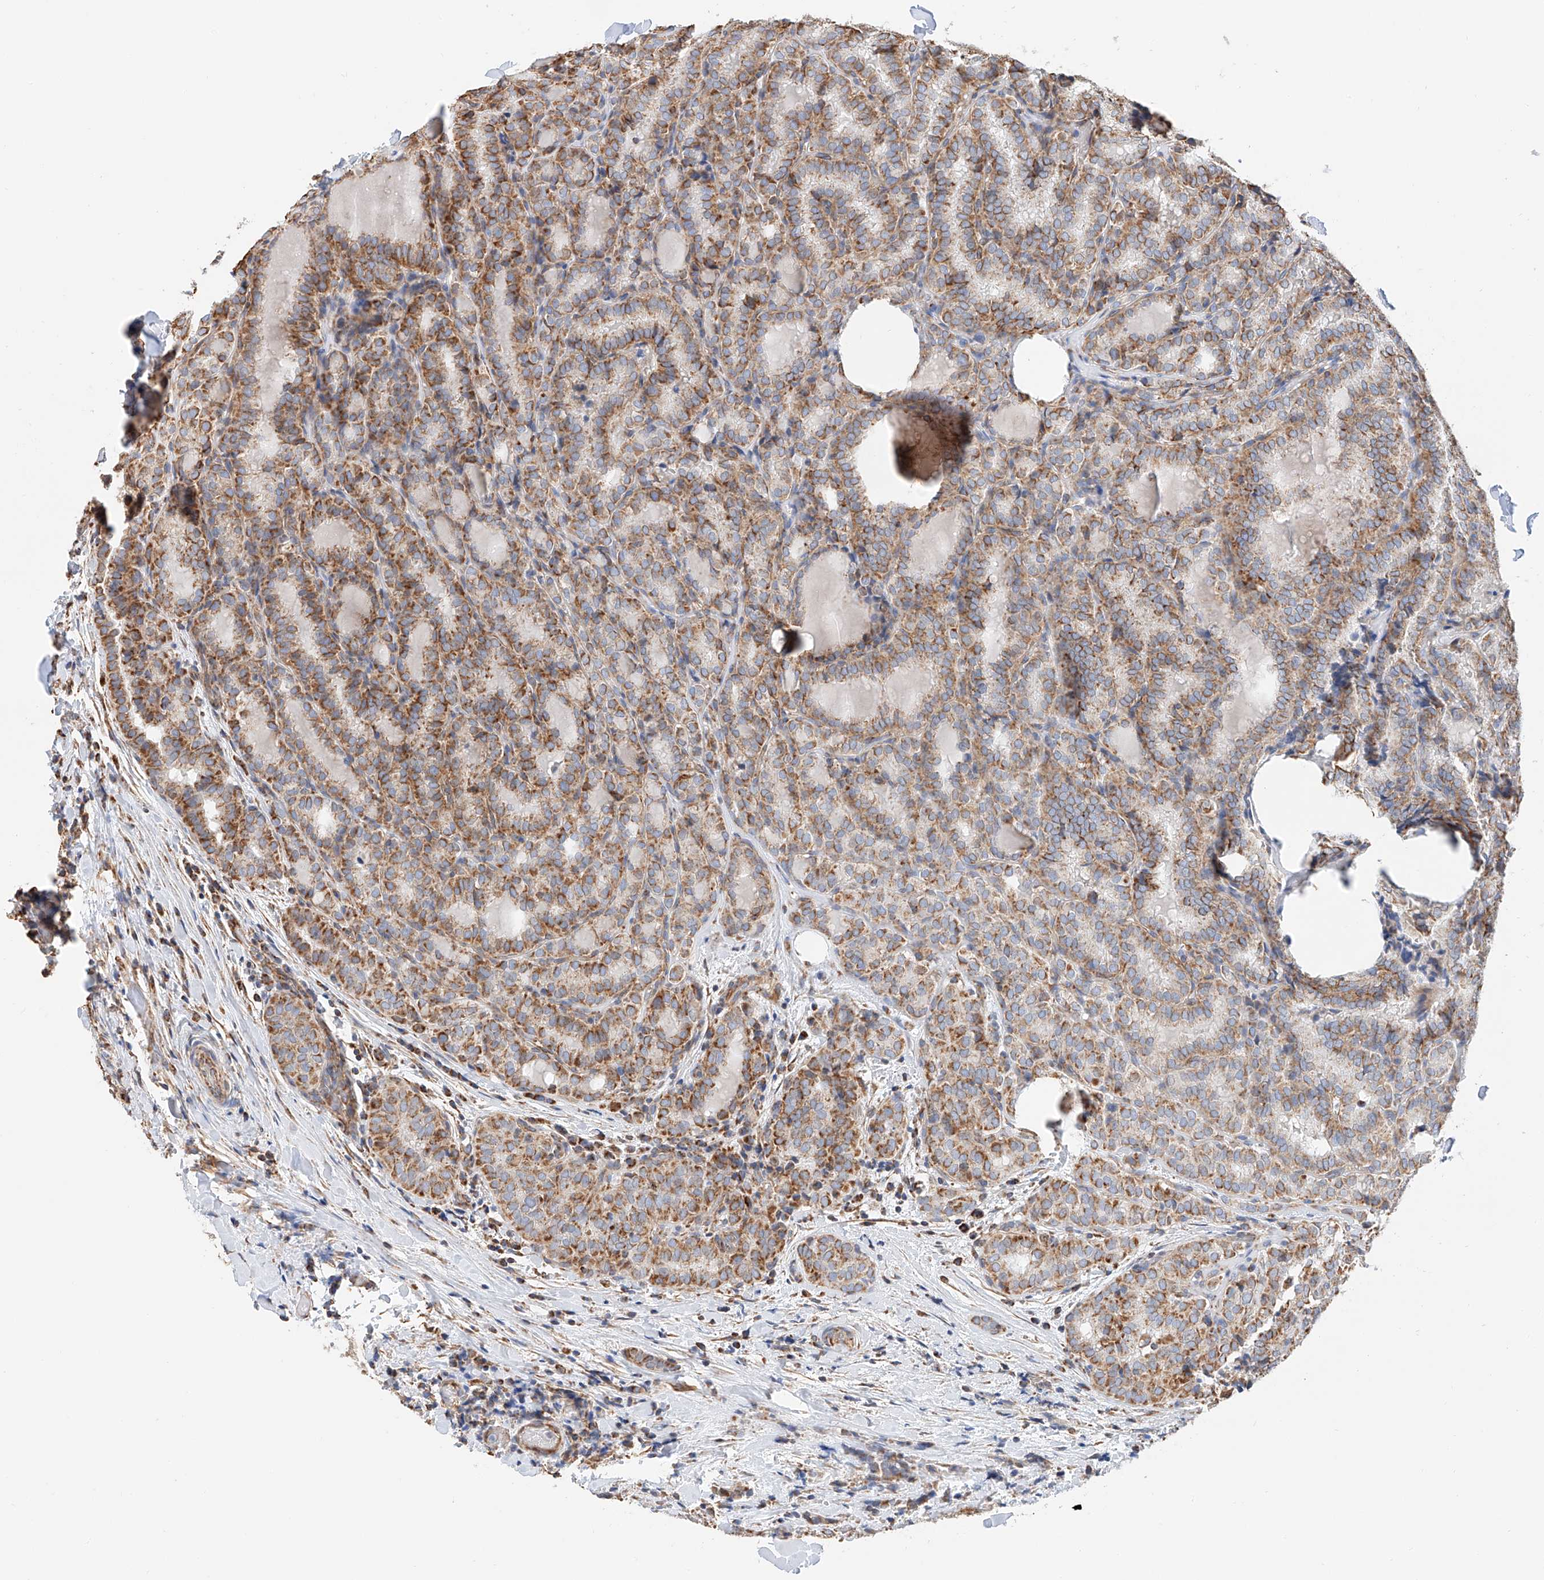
{"staining": {"intensity": "moderate", "quantity": ">75%", "location": "cytoplasmic/membranous"}, "tissue": "thyroid cancer", "cell_type": "Tumor cells", "image_type": "cancer", "snomed": [{"axis": "morphology", "description": "Normal tissue, NOS"}, {"axis": "morphology", "description": "Papillary adenocarcinoma, NOS"}, {"axis": "topography", "description": "Thyroid gland"}], "caption": "Immunohistochemical staining of human papillary adenocarcinoma (thyroid) demonstrates moderate cytoplasmic/membranous protein positivity in about >75% of tumor cells.", "gene": "NDUFV3", "patient": {"sex": "female", "age": 30}}